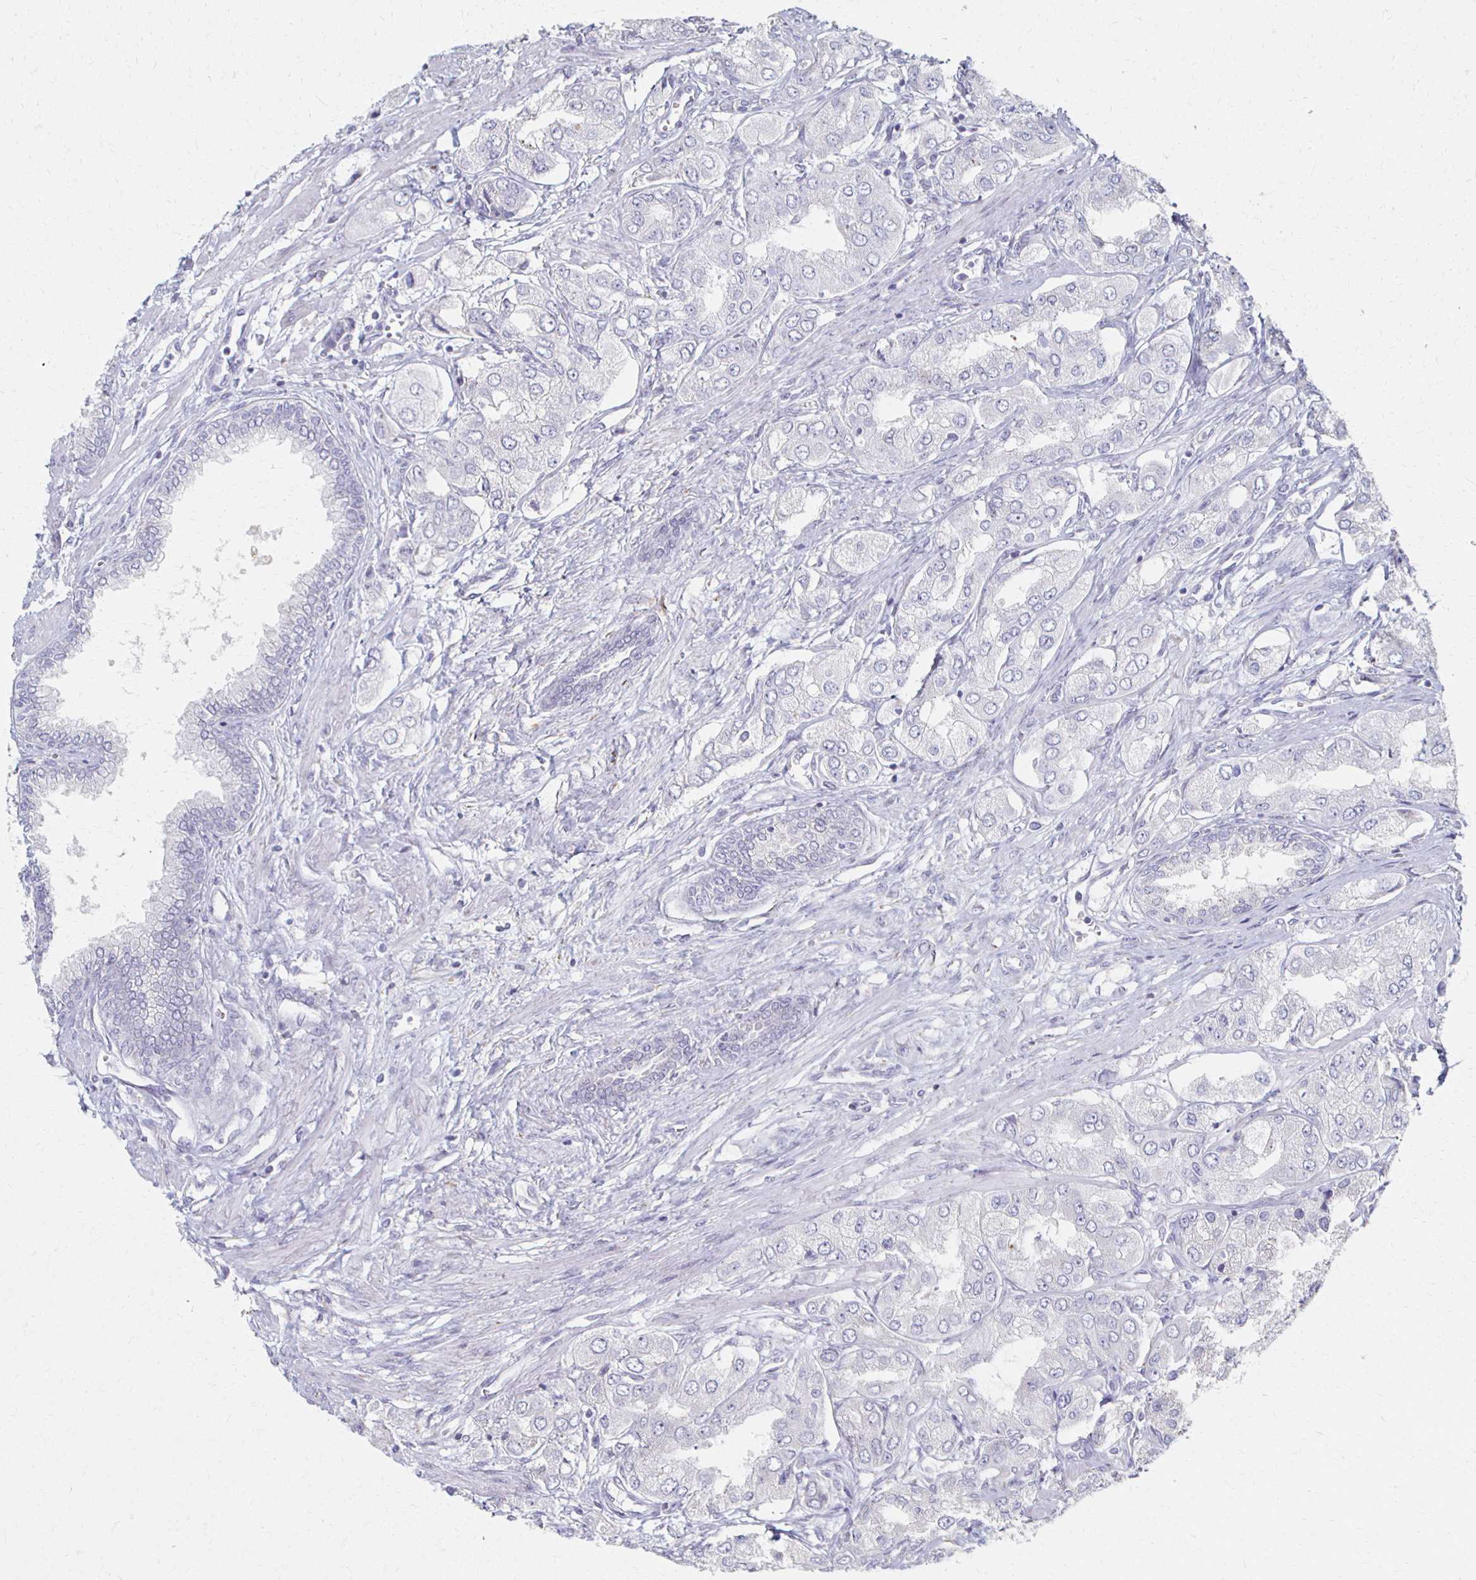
{"staining": {"intensity": "negative", "quantity": "none", "location": "none"}, "tissue": "prostate cancer", "cell_type": "Tumor cells", "image_type": "cancer", "snomed": [{"axis": "morphology", "description": "Adenocarcinoma, Low grade"}, {"axis": "topography", "description": "Prostate"}], "caption": "Immunohistochemical staining of prostate cancer (adenocarcinoma (low-grade)) shows no significant expression in tumor cells.", "gene": "ATP1A3", "patient": {"sex": "male", "age": 69}}